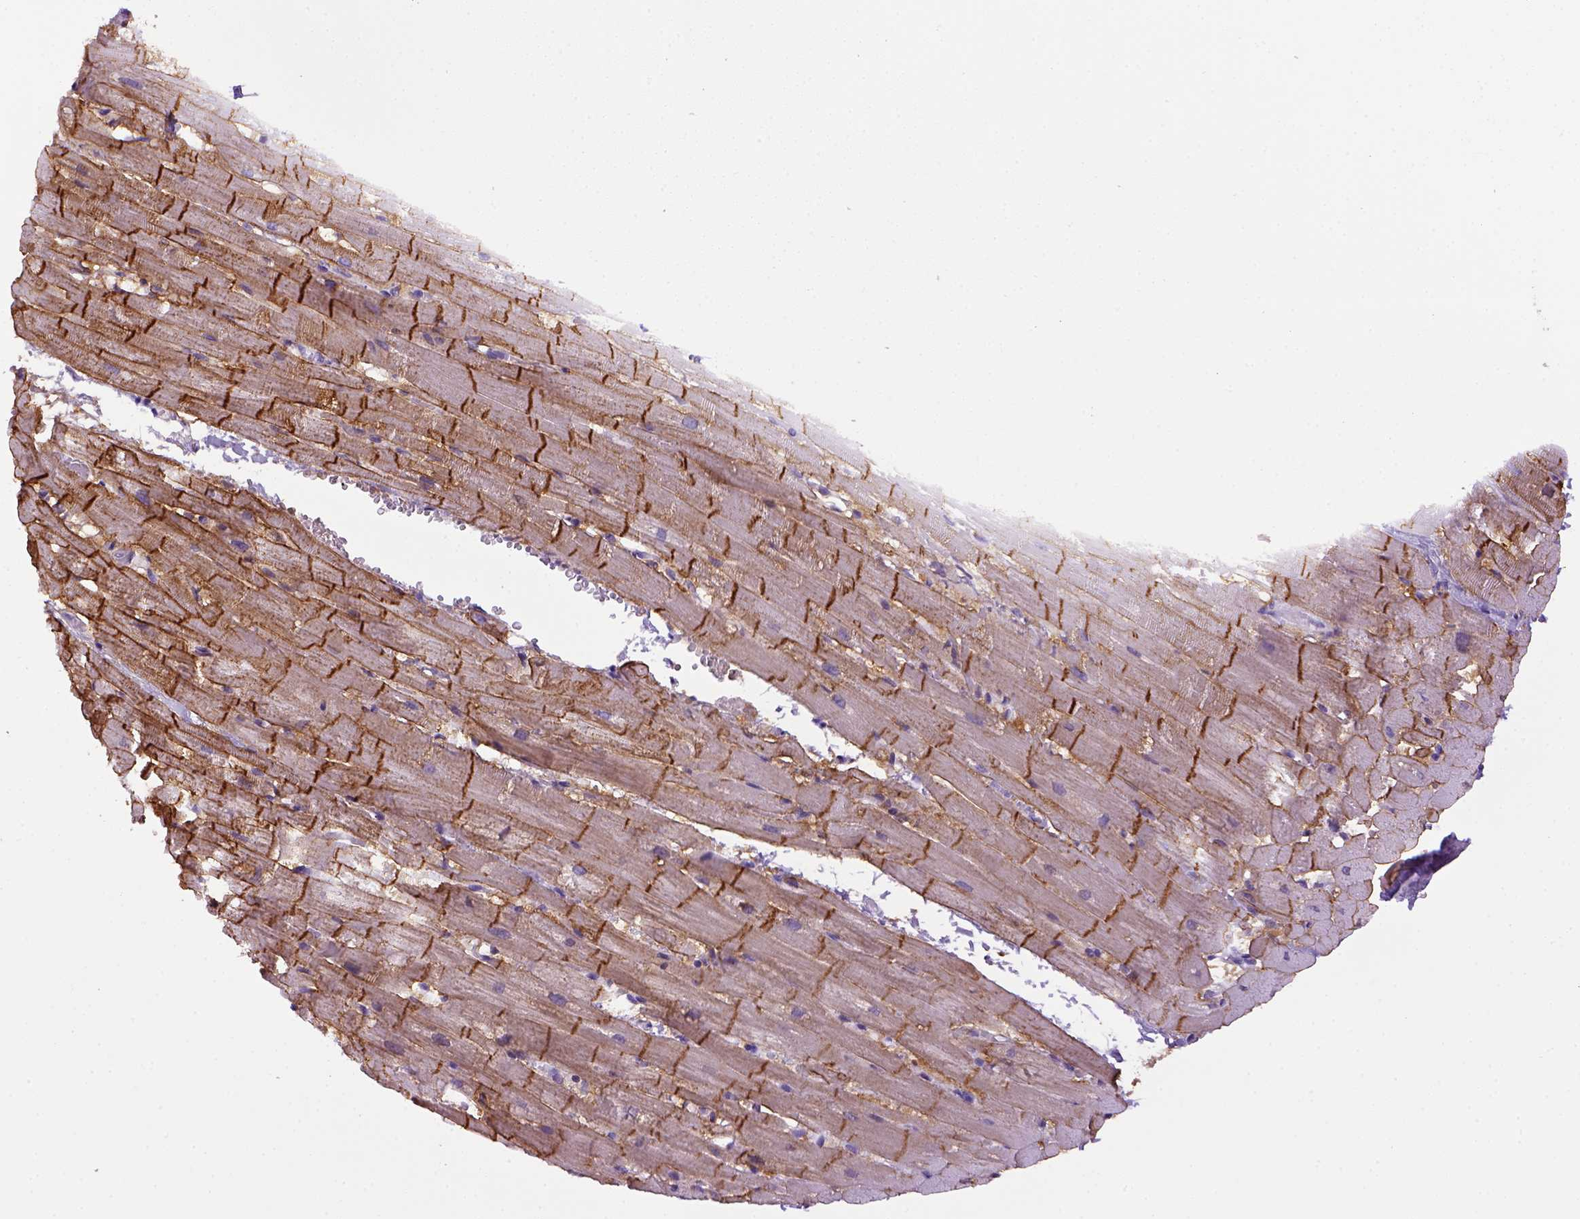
{"staining": {"intensity": "strong", "quantity": ">75%", "location": "cytoplasmic/membranous"}, "tissue": "heart muscle", "cell_type": "Cardiomyocytes", "image_type": "normal", "snomed": [{"axis": "morphology", "description": "Normal tissue, NOS"}, {"axis": "topography", "description": "Heart"}], "caption": "DAB (3,3'-diaminobenzidine) immunohistochemical staining of normal human heart muscle shows strong cytoplasmic/membranous protein positivity in approximately >75% of cardiomyocytes. The staining was performed using DAB (3,3'-diaminobenzidine), with brown indicating positive protein expression. Nuclei are stained blue with hematoxylin.", "gene": "SGCG", "patient": {"sex": "male", "age": 37}}